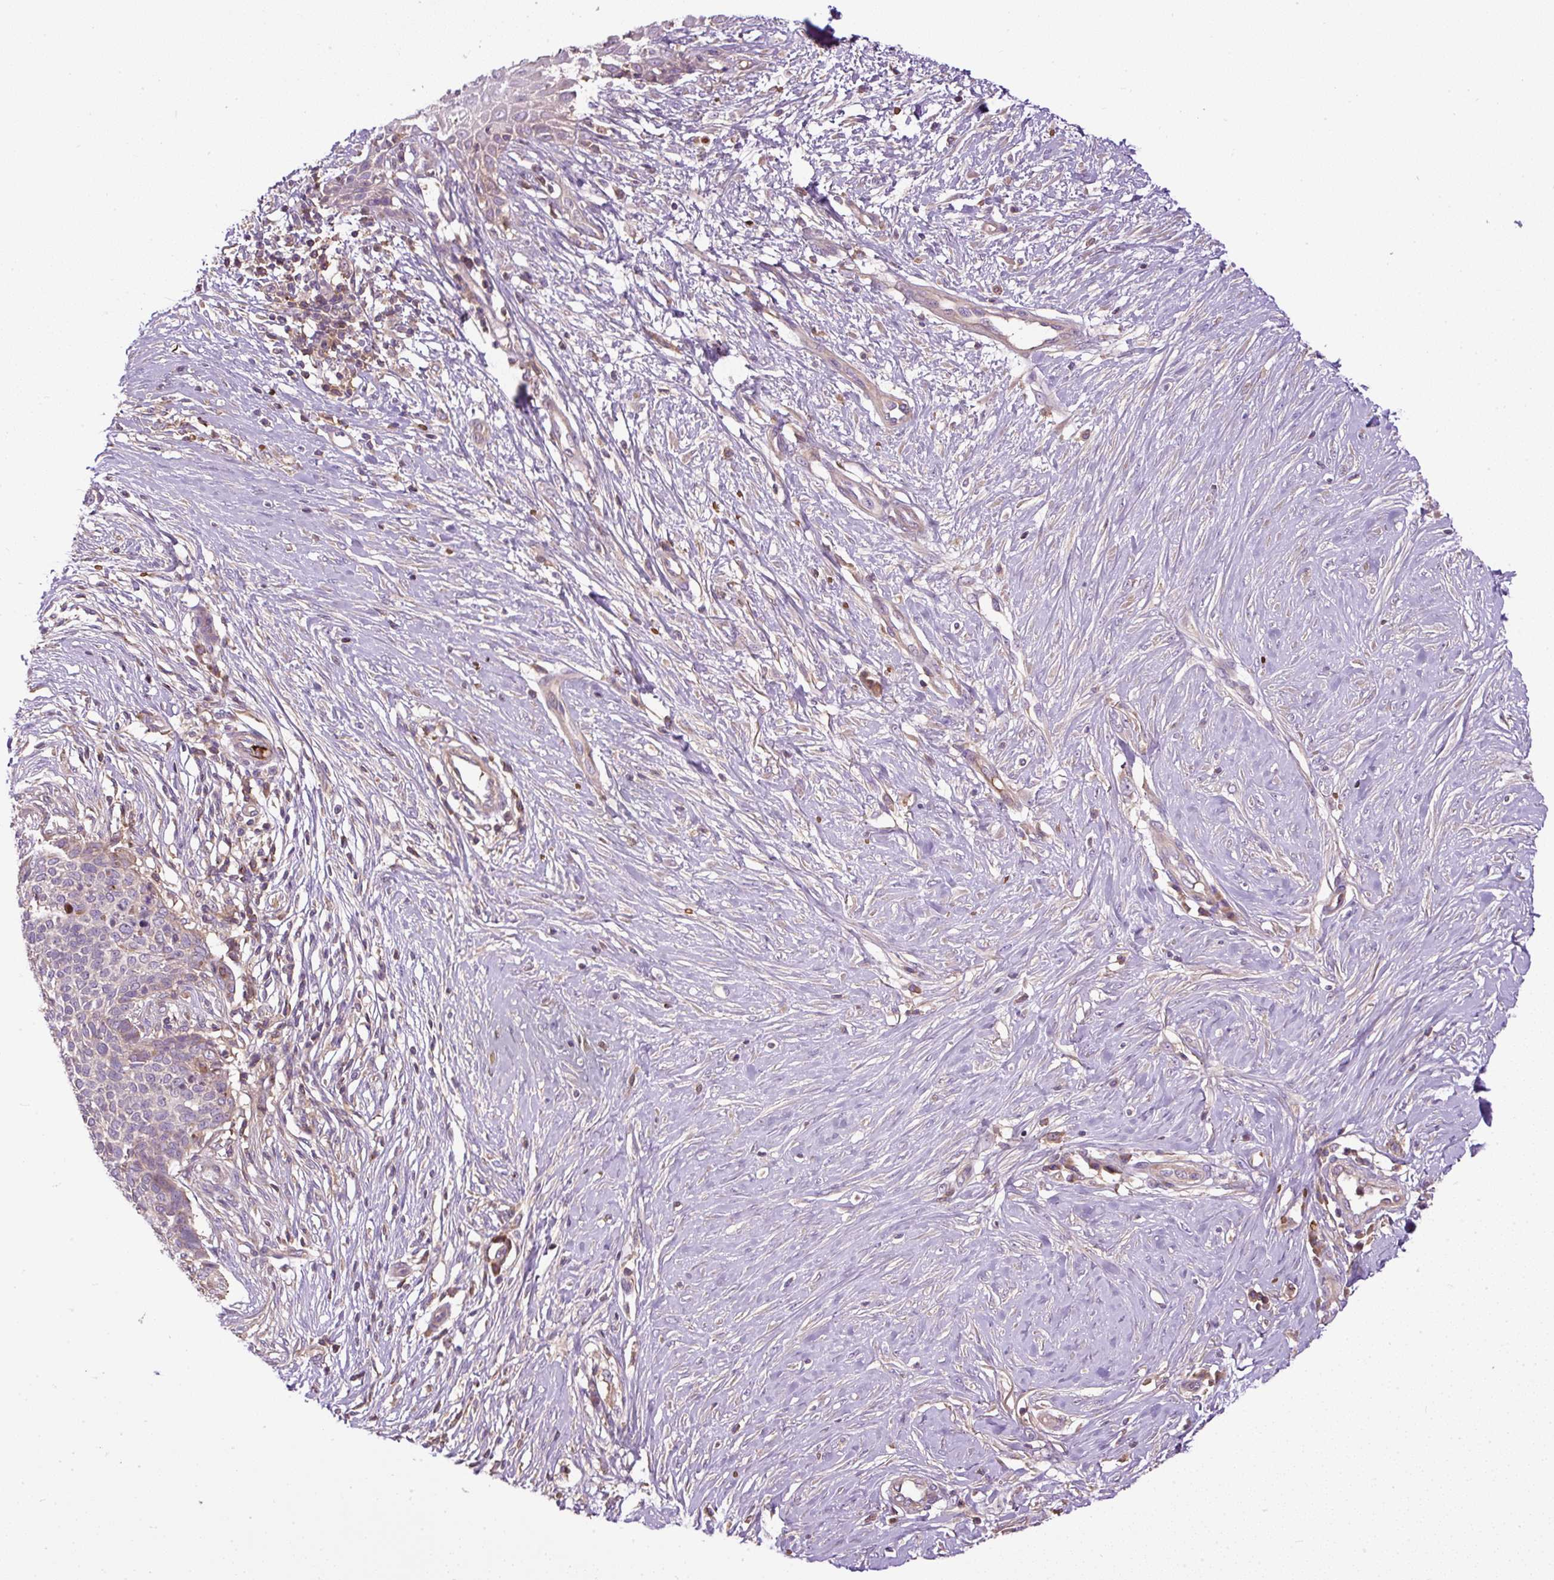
{"staining": {"intensity": "negative", "quantity": "none", "location": "none"}, "tissue": "skin cancer", "cell_type": "Tumor cells", "image_type": "cancer", "snomed": [{"axis": "morphology", "description": "Normal tissue, NOS"}, {"axis": "morphology", "description": "Basal cell carcinoma"}, {"axis": "topography", "description": "Skin"}], "caption": "An immunohistochemistry histopathology image of skin basal cell carcinoma is shown. There is no staining in tumor cells of skin basal cell carcinoma.", "gene": "CXCL13", "patient": {"sex": "male", "age": 50}}